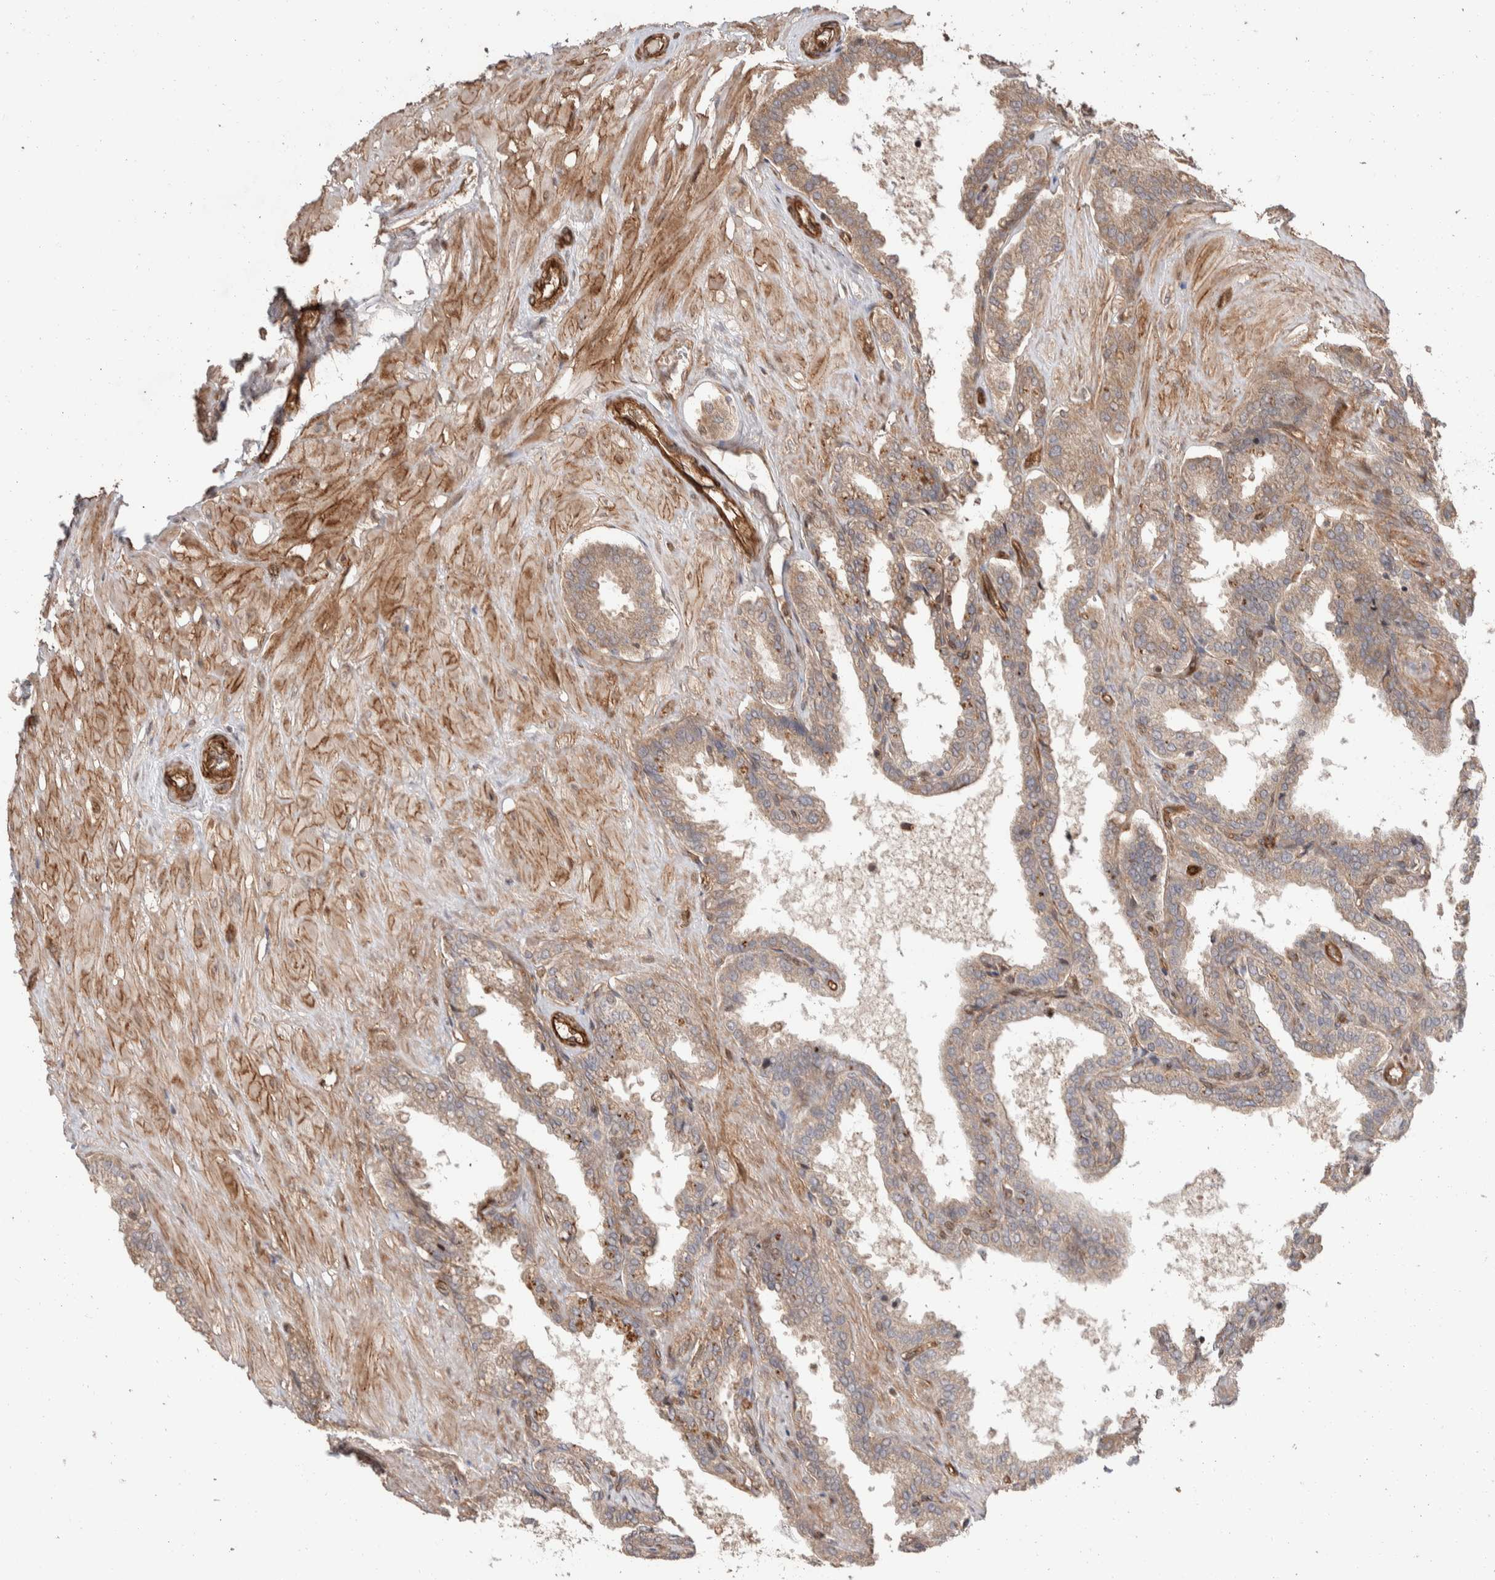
{"staining": {"intensity": "weak", "quantity": ">75%", "location": "cytoplasmic/membranous"}, "tissue": "seminal vesicle", "cell_type": "Glandular cells", "image_type": "normal", "snomed": [{"axis": "morphology", "description": "Normal tissue, NOS"}, {"axis": "topography", "description": "Seminal veicle"}], "caption": "Protein staining by immunohistochemistry (IHC) displays weak cytoplasmic/membranous expression in approximately >75% of glandular cells in benign seminal vesicle.", "gene": "ERC1", "patient": {"sex": "male", "age": 46}}